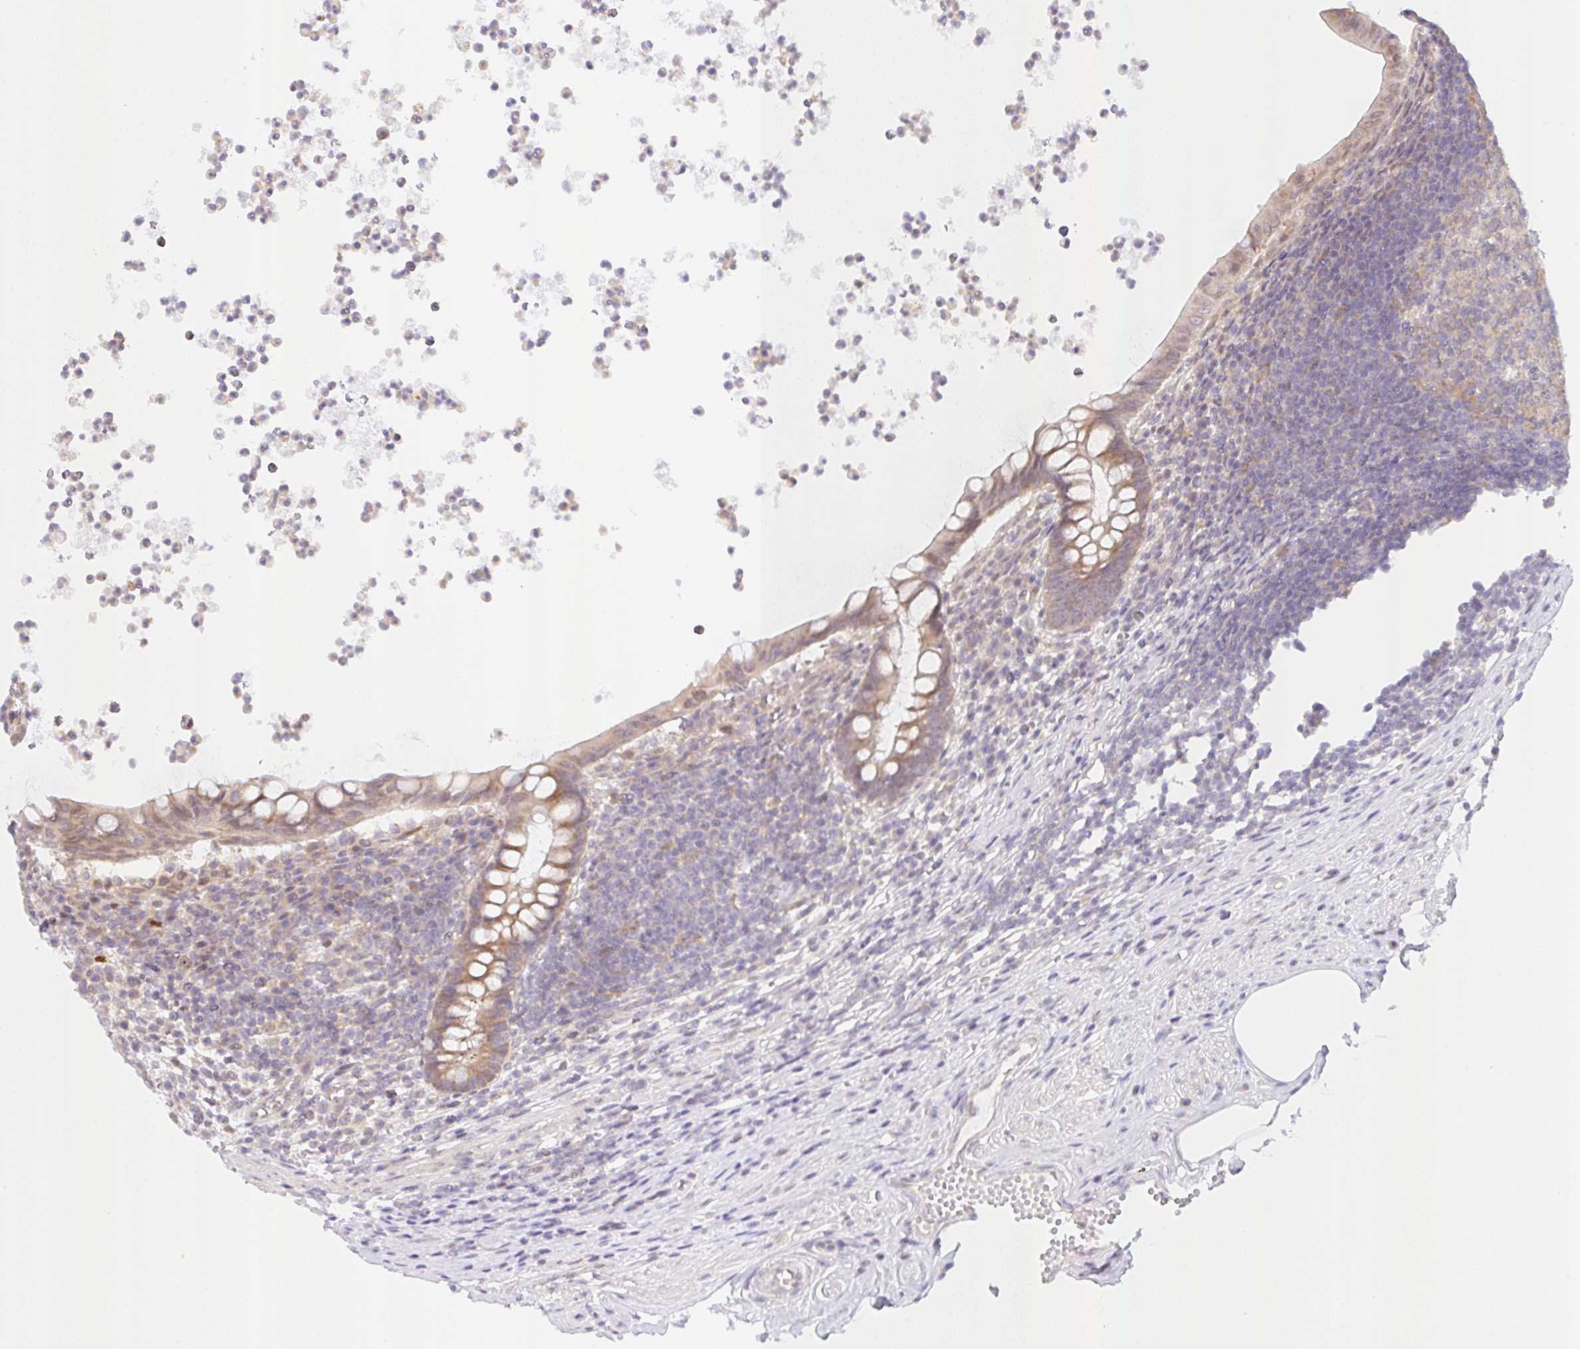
{"staining": {"intensity": "weak", "quantity": ">75%", "location": "cytoplasmic/membranous"}, "tissue": "appendix", "cell_type": "Glandular cells", "image_type": "normal", "snomed": [{"axis": "morphology", "description": "Normal tissue, NOS"}, {"axis": "topography", "description": "Appendix"}], "caption": "Glandular cells reveal low levels of weak cytoplasmic/membranous expression in about >75% of cells in normal human appendix.", "gene": "TBPL2", "patient": {"sex": "female", "age": 56}}